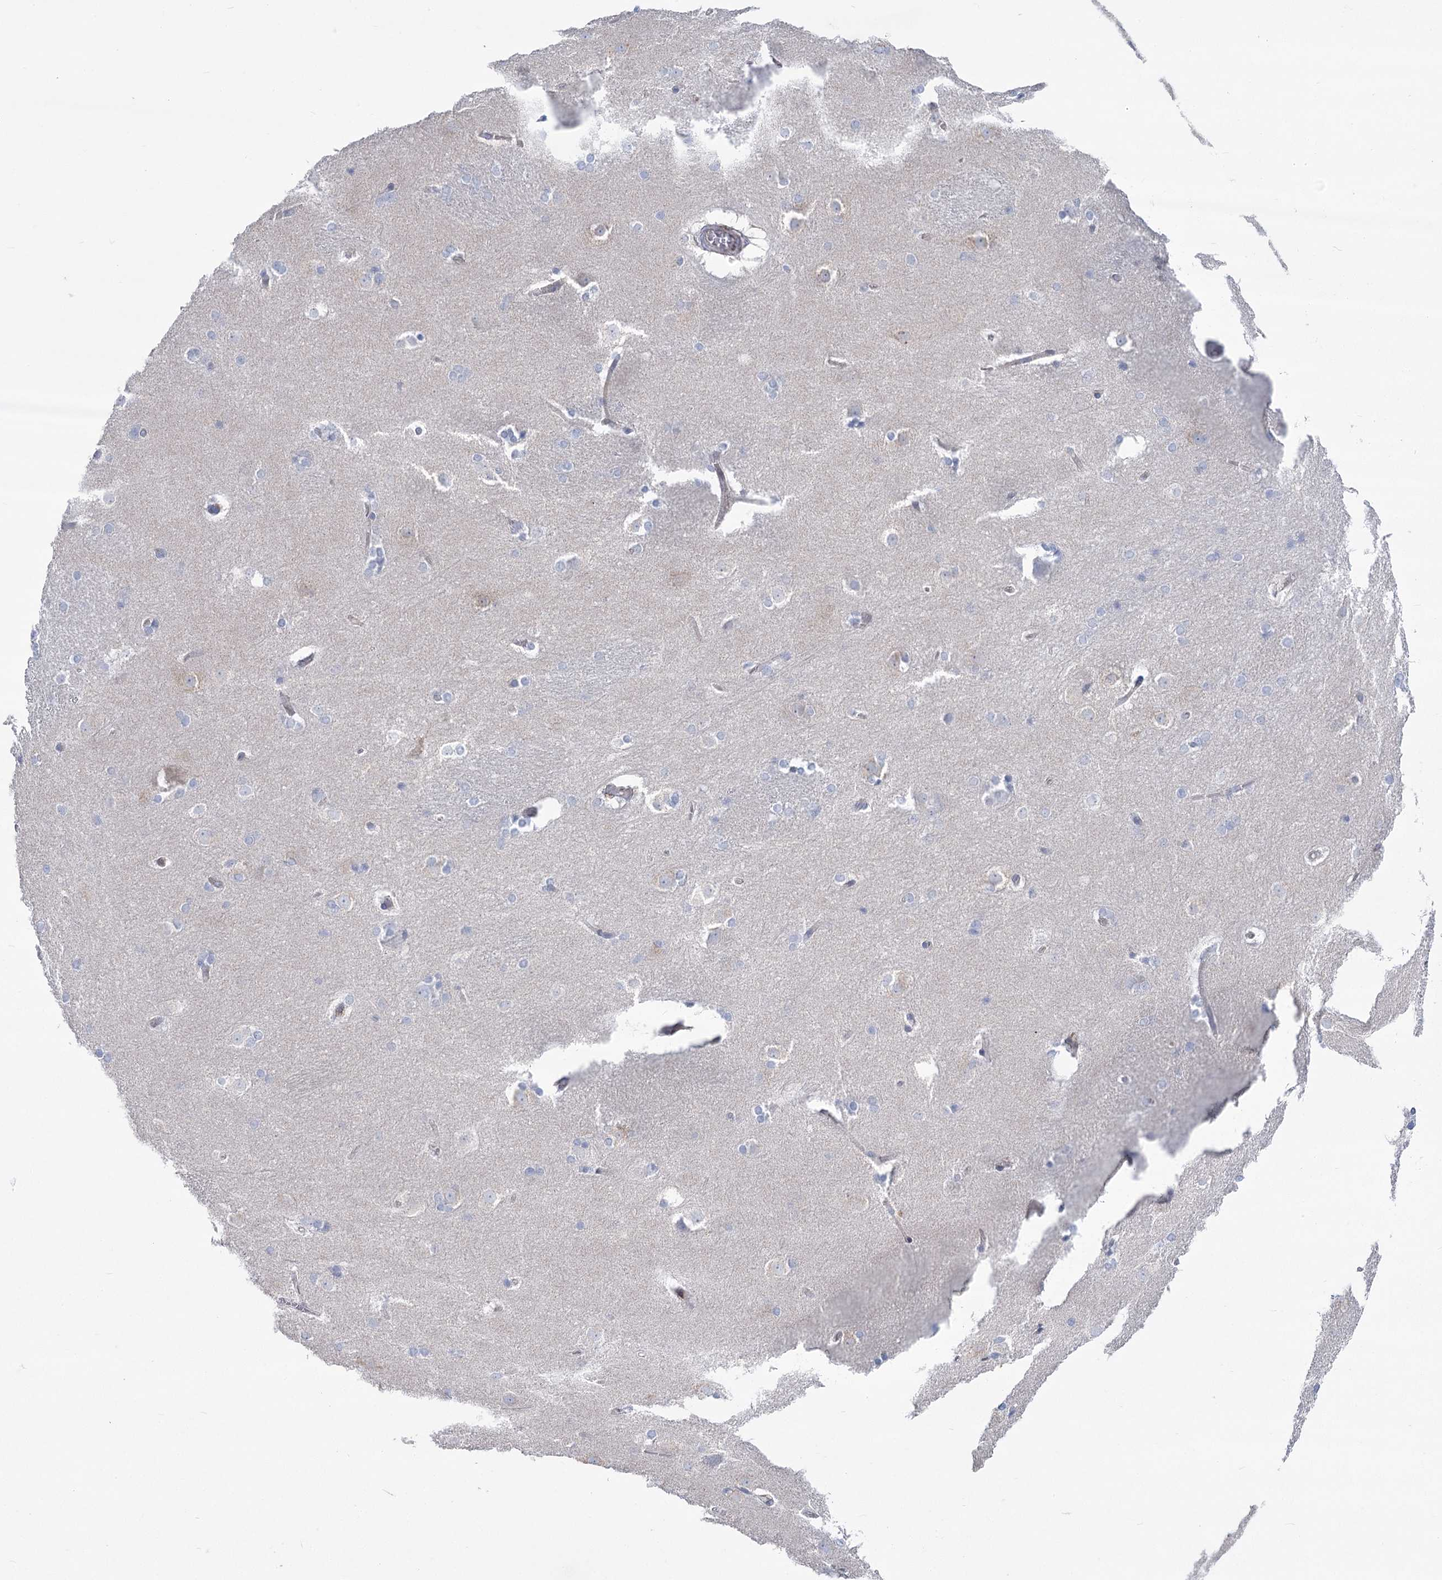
{"staining": {"intensity": "negative", "quantity": "none", "location": "none"}, "tissue": "caudate", "cell_type": "Glial cells", "image_type": "normal", "snomed": [{"axis": "morphology", "description": "Normal tissue, NOS"}, {"axis": "topography", "description": "Lateral ventricle wall"}], "caption": "Caudate stained for a protein using immunohistochemistry demonstrates no staining glial cells.", "gene": "YTHDC2", "patient": {"sex": "female", "age": 19}}